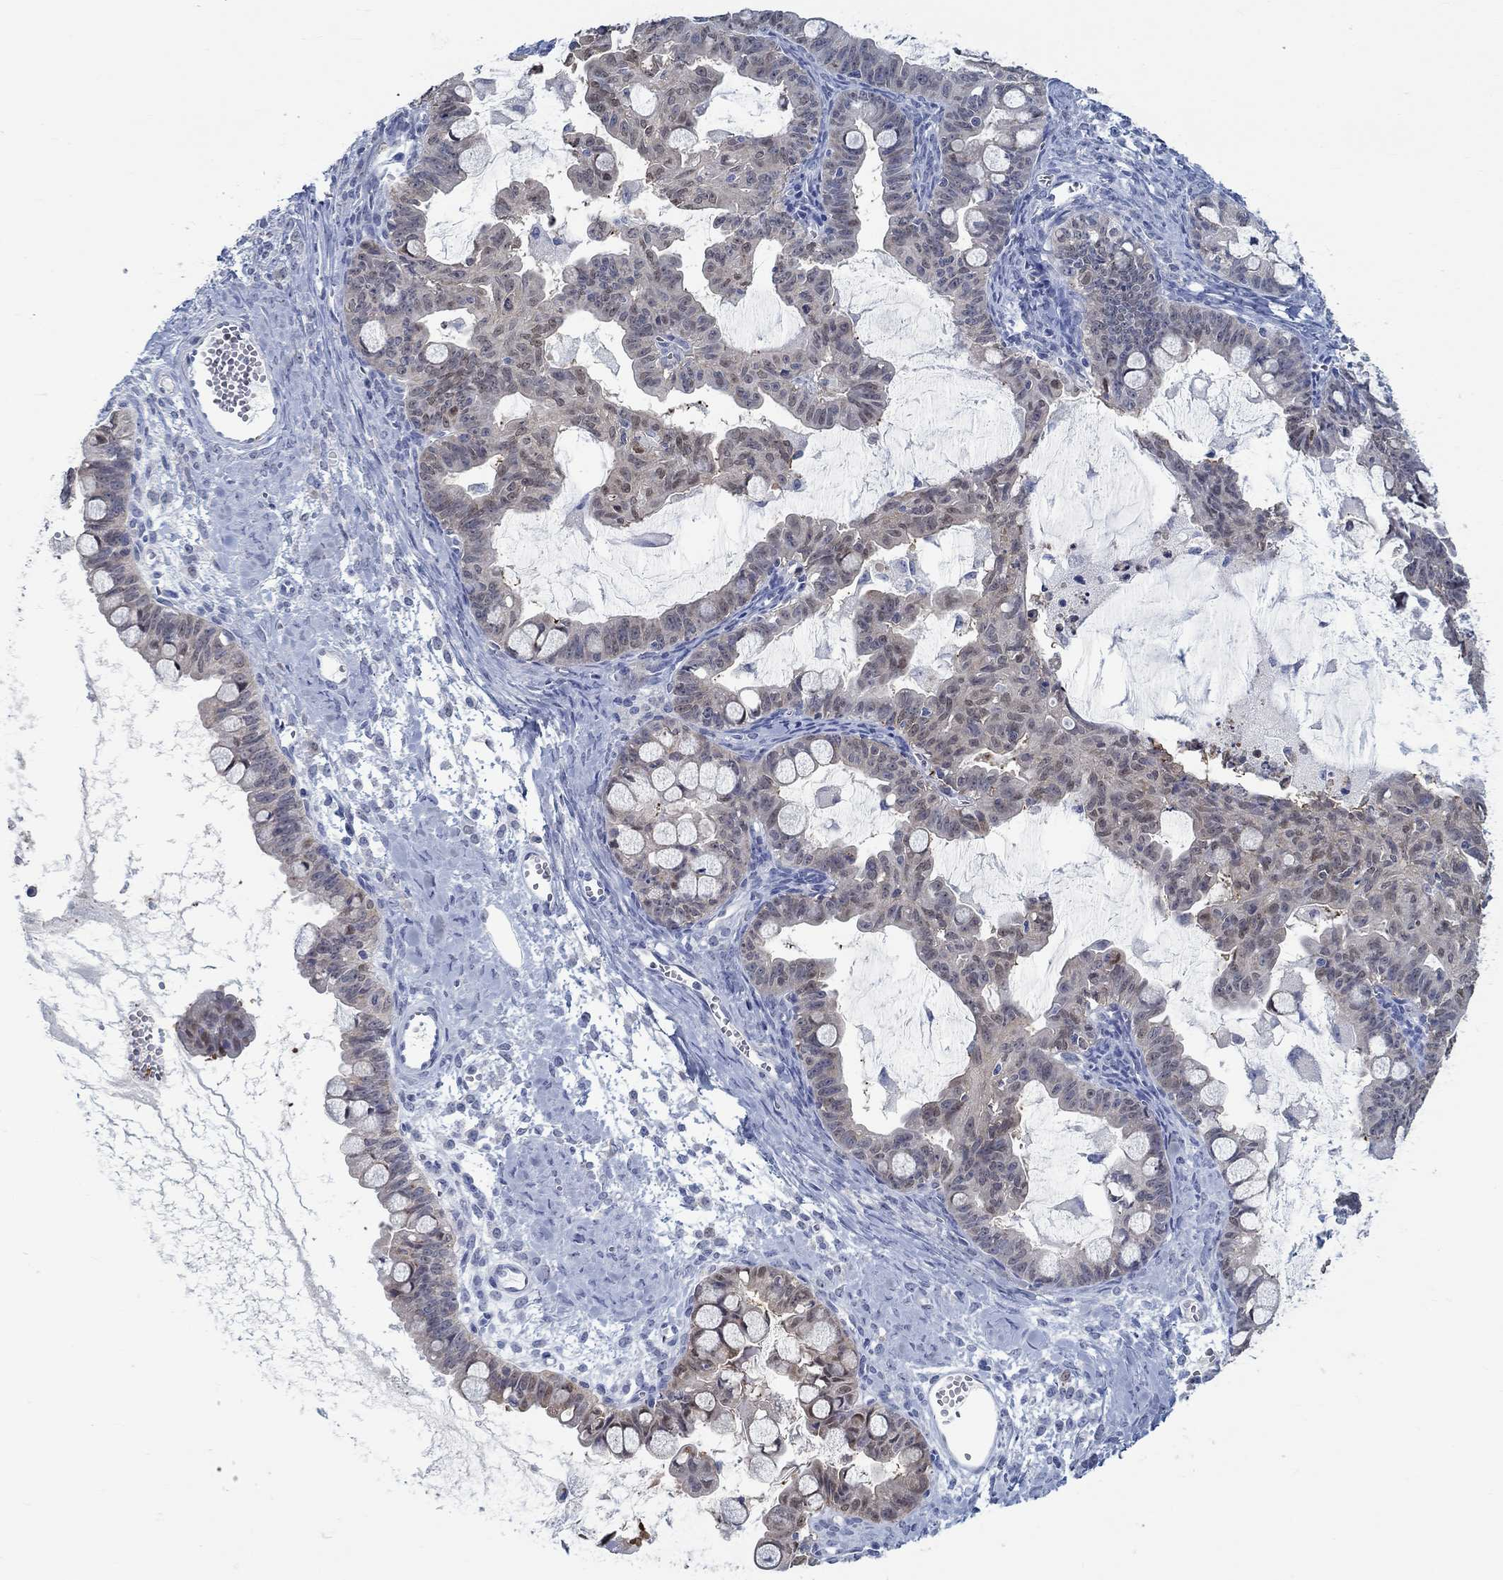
{"staining": {"intensity": "negative", "quantity": "none", "location": "none"}, "tissue": "ovarian cancer", "cell_type": "Tumor cells", "image_type": "cancer", "snomed": [{"axis": "morphology", "description": "Cystadenocarcinoma, mucinous, NOS"}, {"axis": "topography", "description": "Ovary"}], "caption": "This is an immunohistochemistry image of human ovarian mucinous cystadenocarcinoma. There is no positivity in tumor cells.", "gene": "TEKT4", "patient": {"sex": "female", "age": 63}}